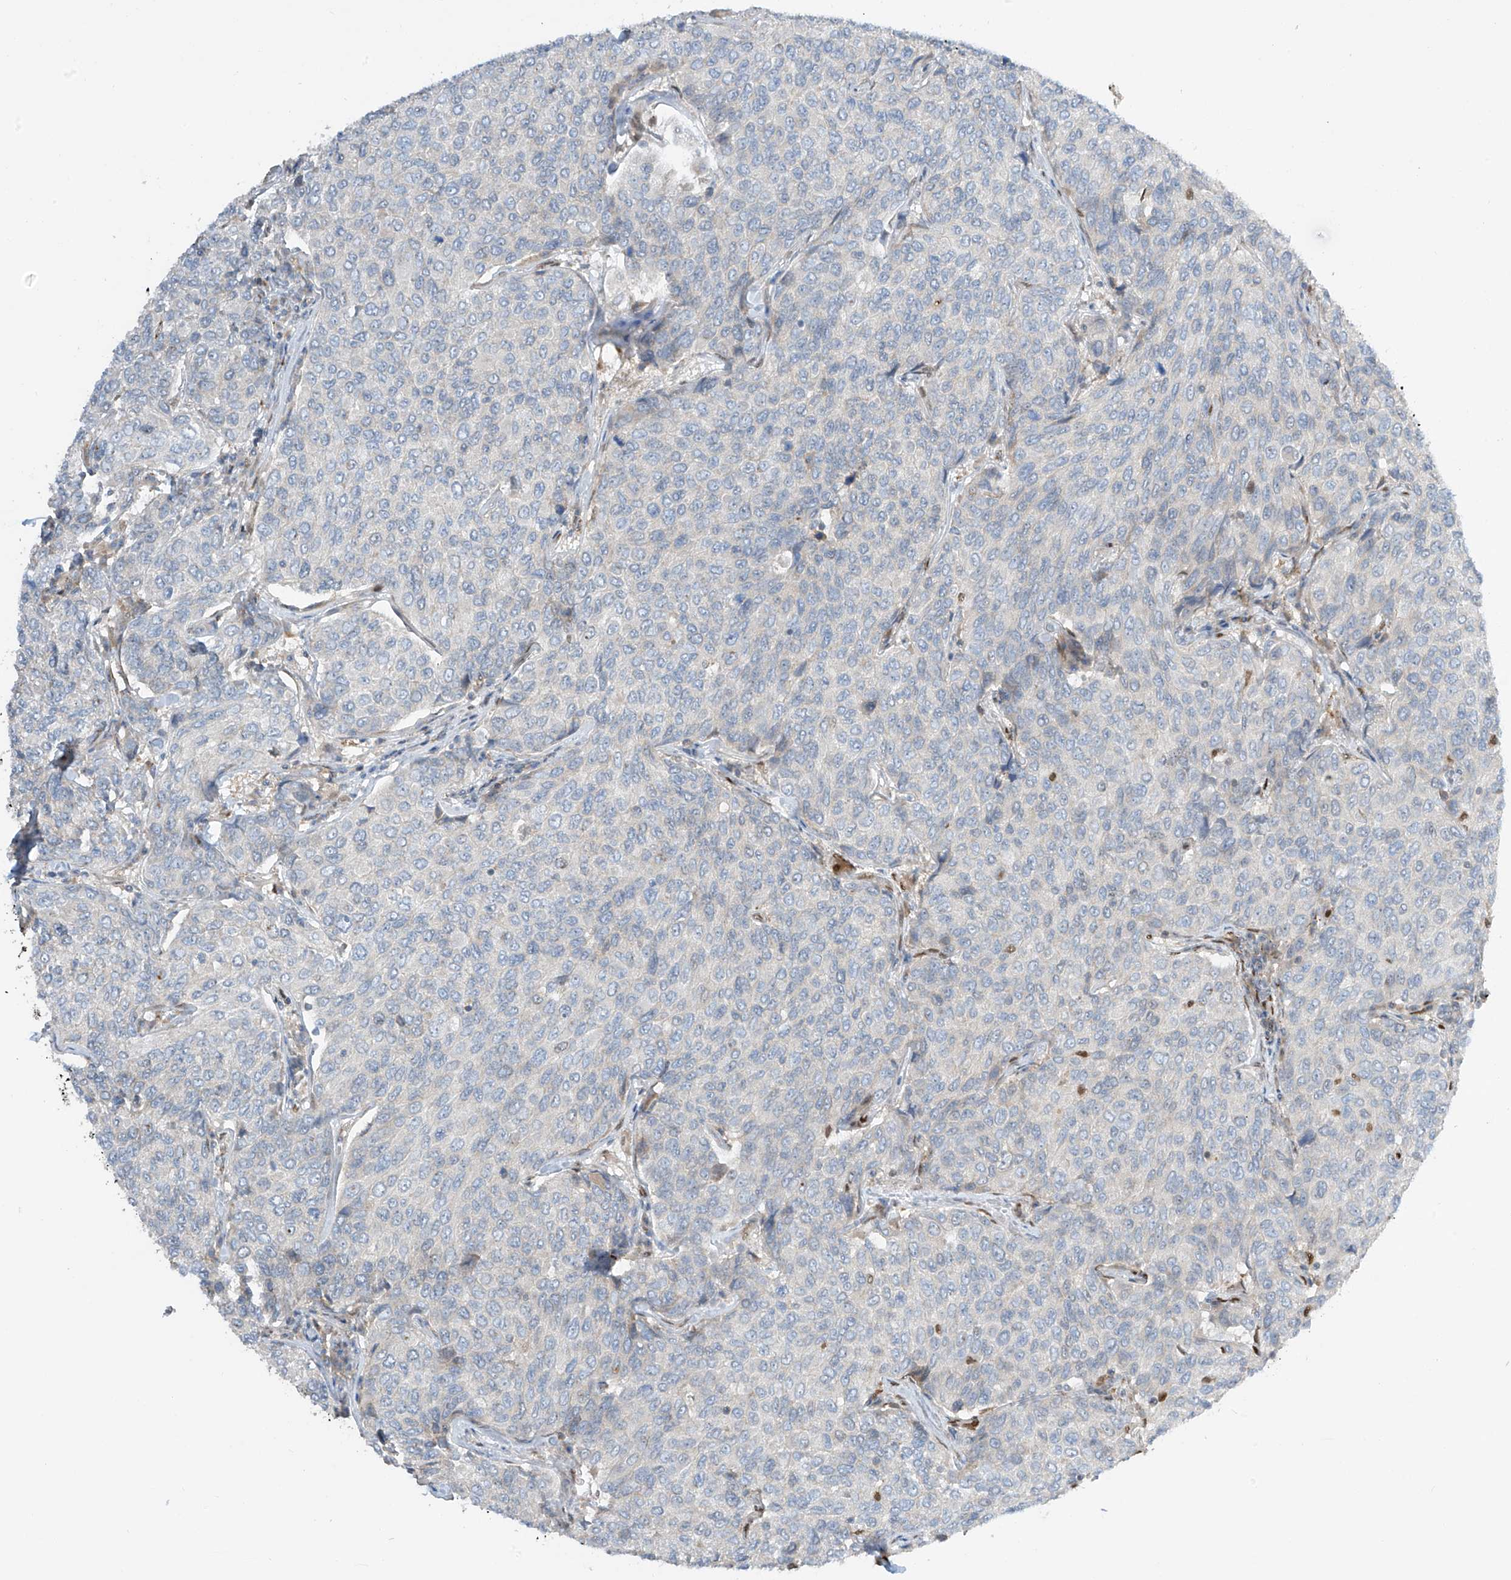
{"staining": {"intensity": "negative", "quantity": "none", "location": "none"}, "tissue": "breast cancer", "cell_type": "Tumor cells", "image_type": "cancer", "snomed": [{"axis": "morphology", "description": "Duct carcinoma"}, {"axis": "topography", "description": "Breast"}], "caption": "An image of breast infiltrating ductal carcinoma stained for a protein displays no brown staining in tumor cells.", "gene": "PM20D2", "patient": {"sex": "female", "age": 55}}